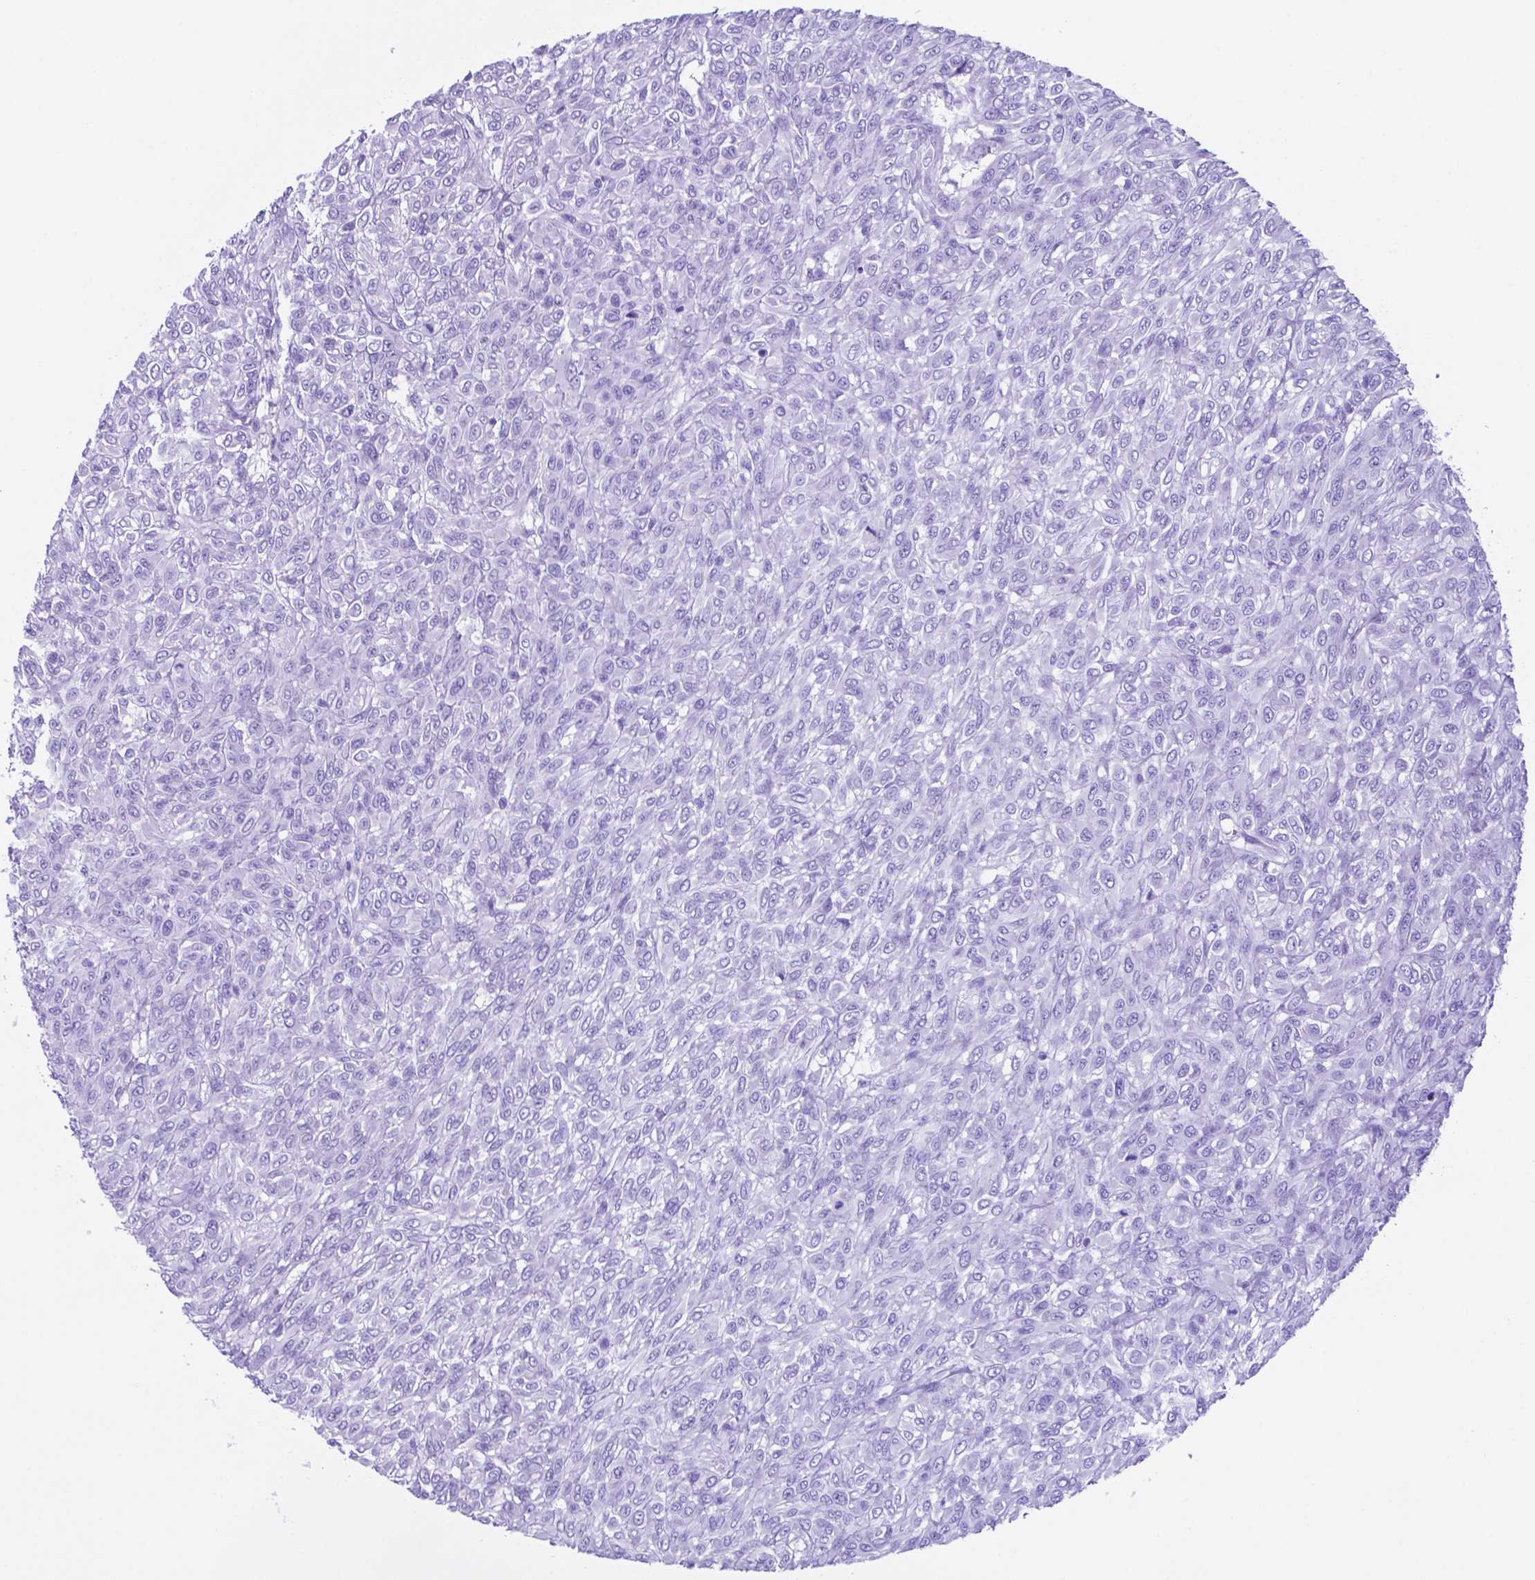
{"staining": {"intensity": "negative", "quantity": "none", "location": "none"}, "tissue": "renal cancer", "cell_type": "Tumor cells", "image_type": "cancer", "snomed": [{"axis": "morphology", "description": "Adenocarcinoma, NOS"}, {"axis": "topography", "description": "Kidney"}], "caption": "There is no significant positivity in tumor cells of renal cancer. The staining is performed using DAB (3,3'-diaminobenzidine) brown chromogen with nuclei counter-stained in using hematoxylin.", "gene": "DNAAF8", "patient": {"sex": "male", "age": 58}}